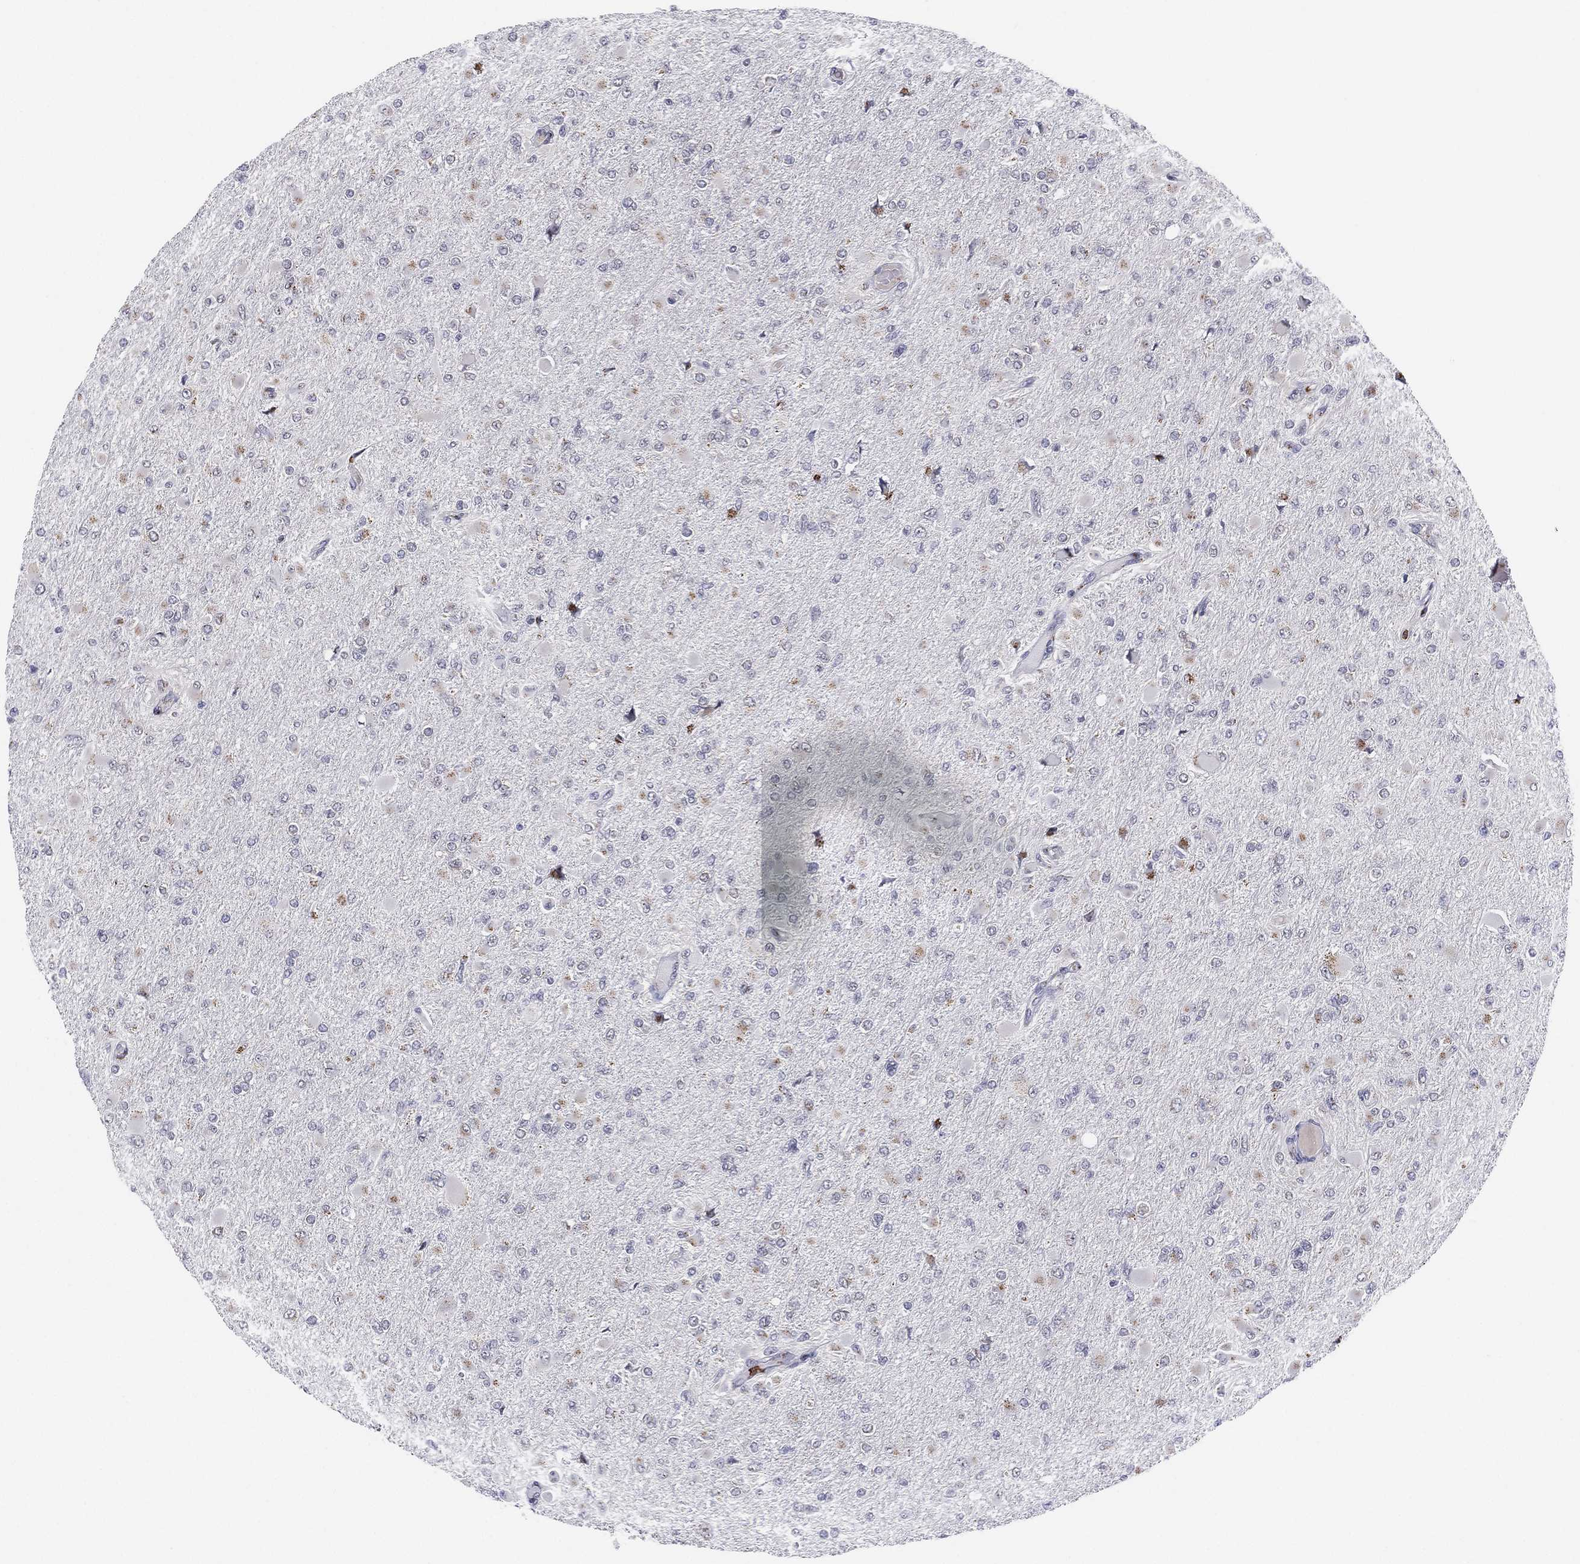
{"staining": {"intensity": "negative", "quantity": "none", "location": "none"}, "tissue": "glioma", "cell_type": "Tumor cells", "image_type": "cancer", "snomed": [{"axis": "morphology", "description": "Glioma, malignant, High grade"}, {"axis": "topography", "description": "Cerebral cortex"}], "caption": "High power microscopy image of an IHC histopathology image of glioma, revealing no significant positivity in tumor cells.", "gene": "CD177", "patient": {"sex": "female", "age": 36}}